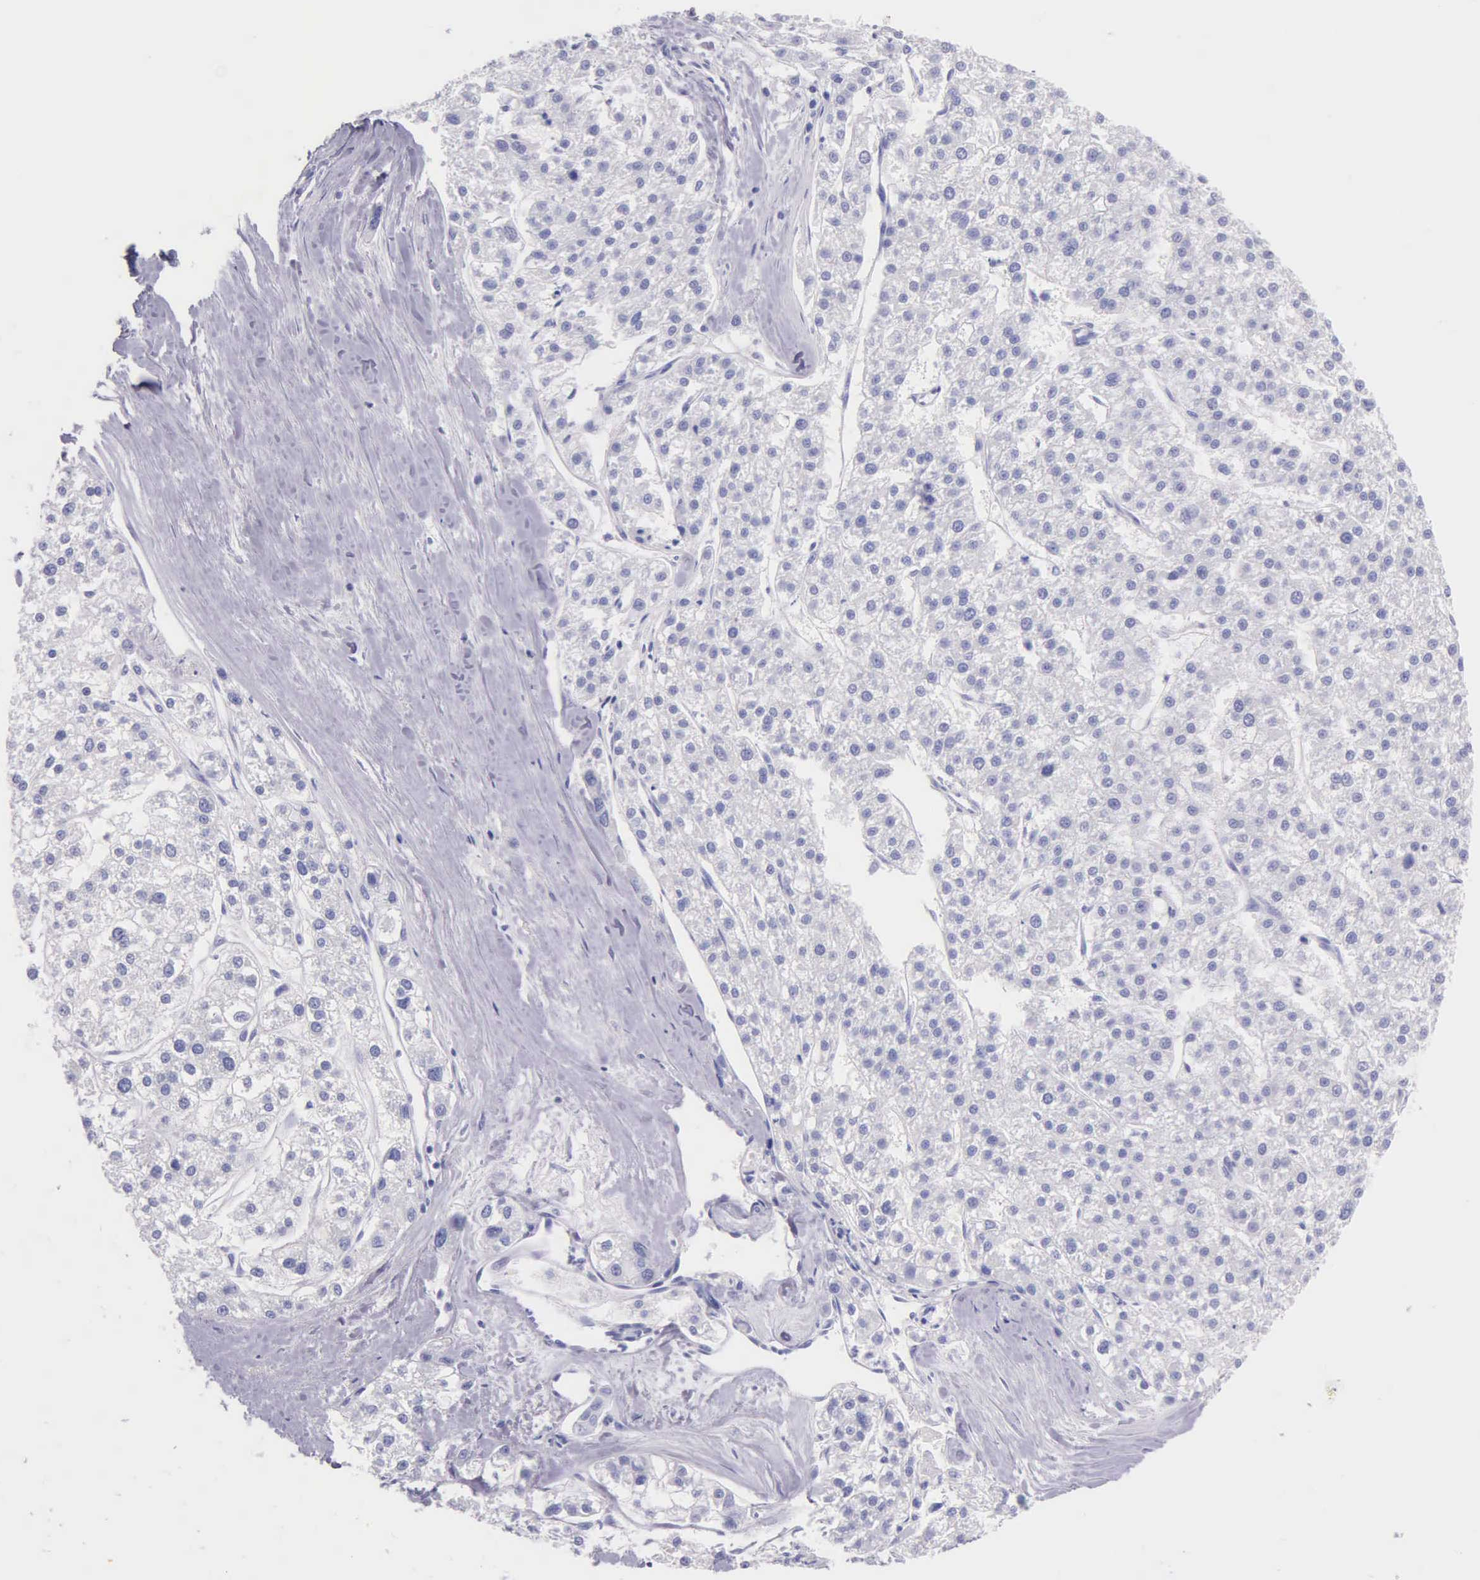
{"staining": {"intensity": "negative", "quantity": "none", "location": "none"}, "tissue": "liver cancer", "cell_type": "Tumor cells", "image_type": "cancer", "snomed": [{"axis": "morphology", "description": "Carcinoma, Hepatocellular, NOS"}, {"axis": "topography", "description": "Liver"}], "caption": "Hepatocellular carcinoma (liver) was stained to show a protein in brown. There is no significant staining in tumor cells. The staining was performed using DAB (3,3'-diaminobenzidine) to visualize the protein expression in brown, while the nuclei were stained in blue with hematoxylin (Magnification: 20x).", "gene": "KLK3", "patient": {"sex": "female", "age": 85}}